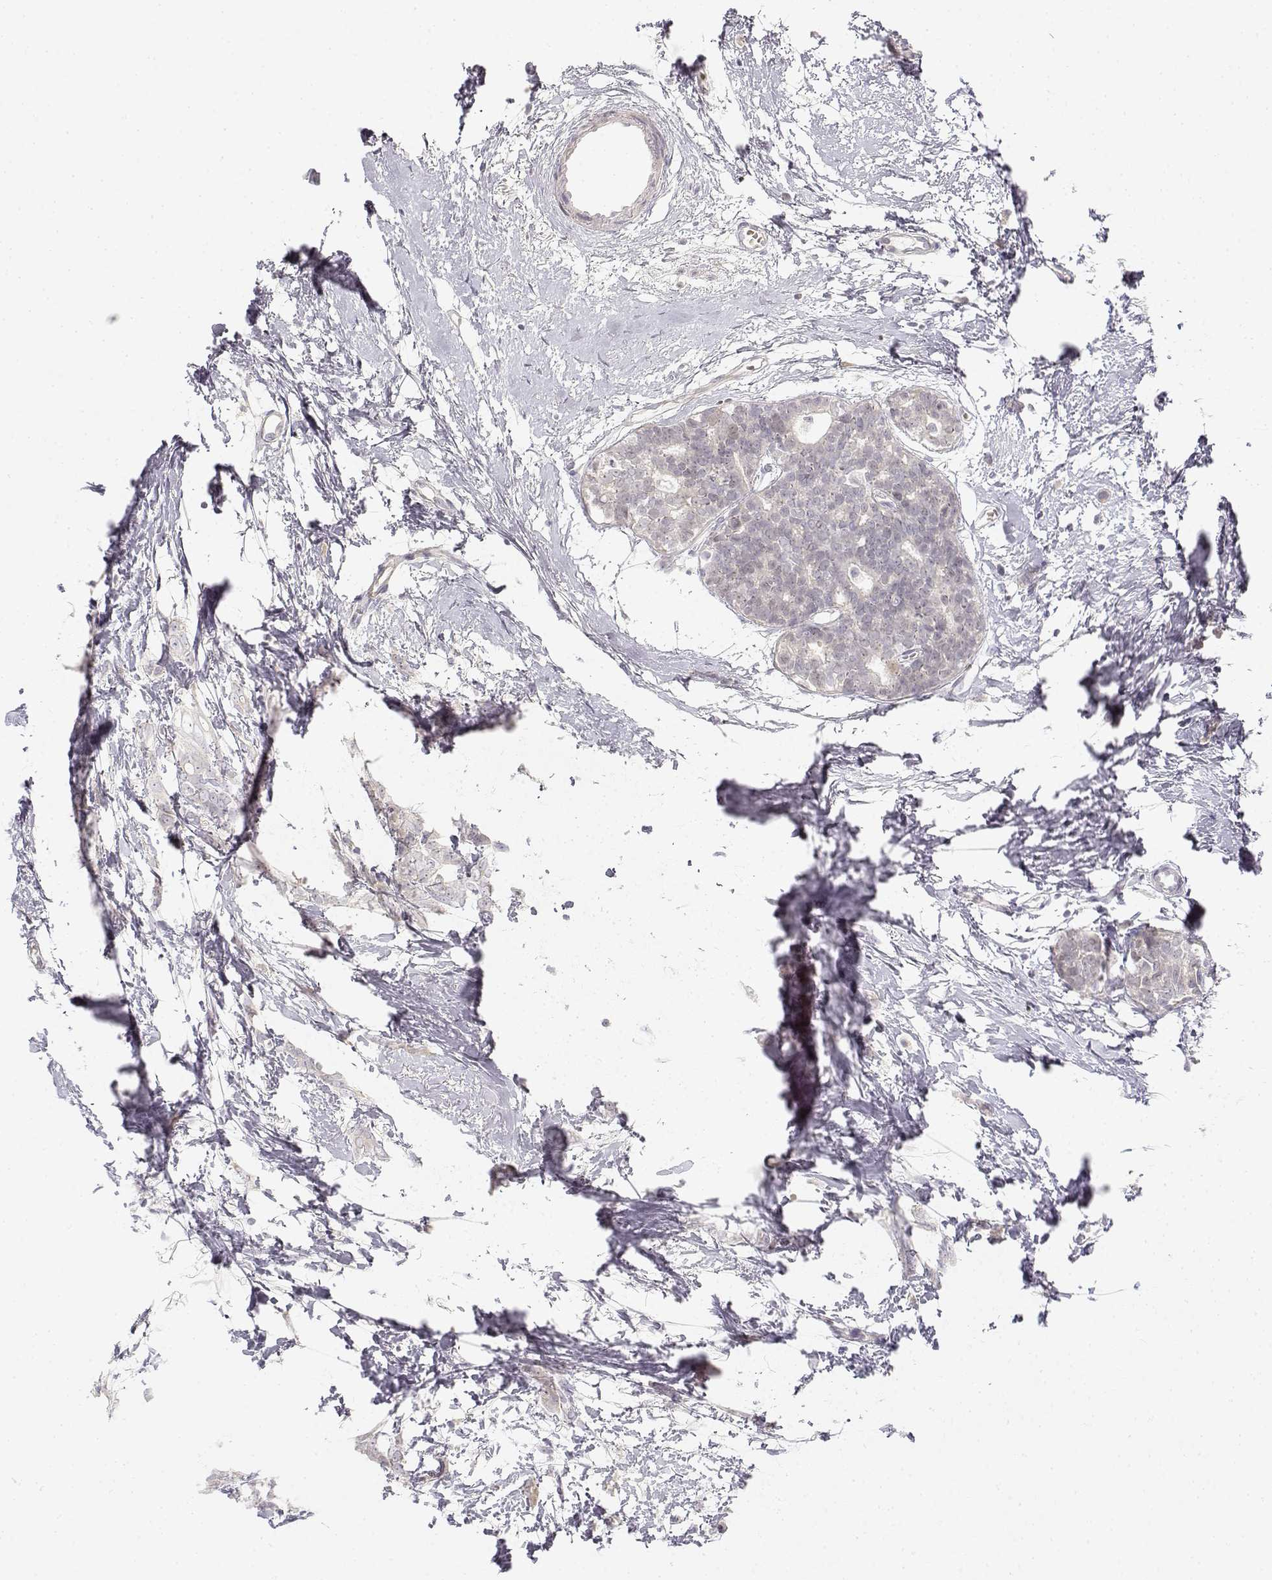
{"staining": {"intensity": "negative", "quantity": "none", "location": "none"}, "tissue": "breast cancer", "cell_type": "Tumor cells", "image_type": "cancer", "snomed": [{"axis": "morphology", "description": "Duct carcinoma"}, {"axis": "topography", "description": "Breast"}], "caption": "Histopathology image shows no protein positivity in tumor cells of breast cancer tissue.", "gene": "GLIPR1L2", "patient": {"sex": "female", "age": 40}}